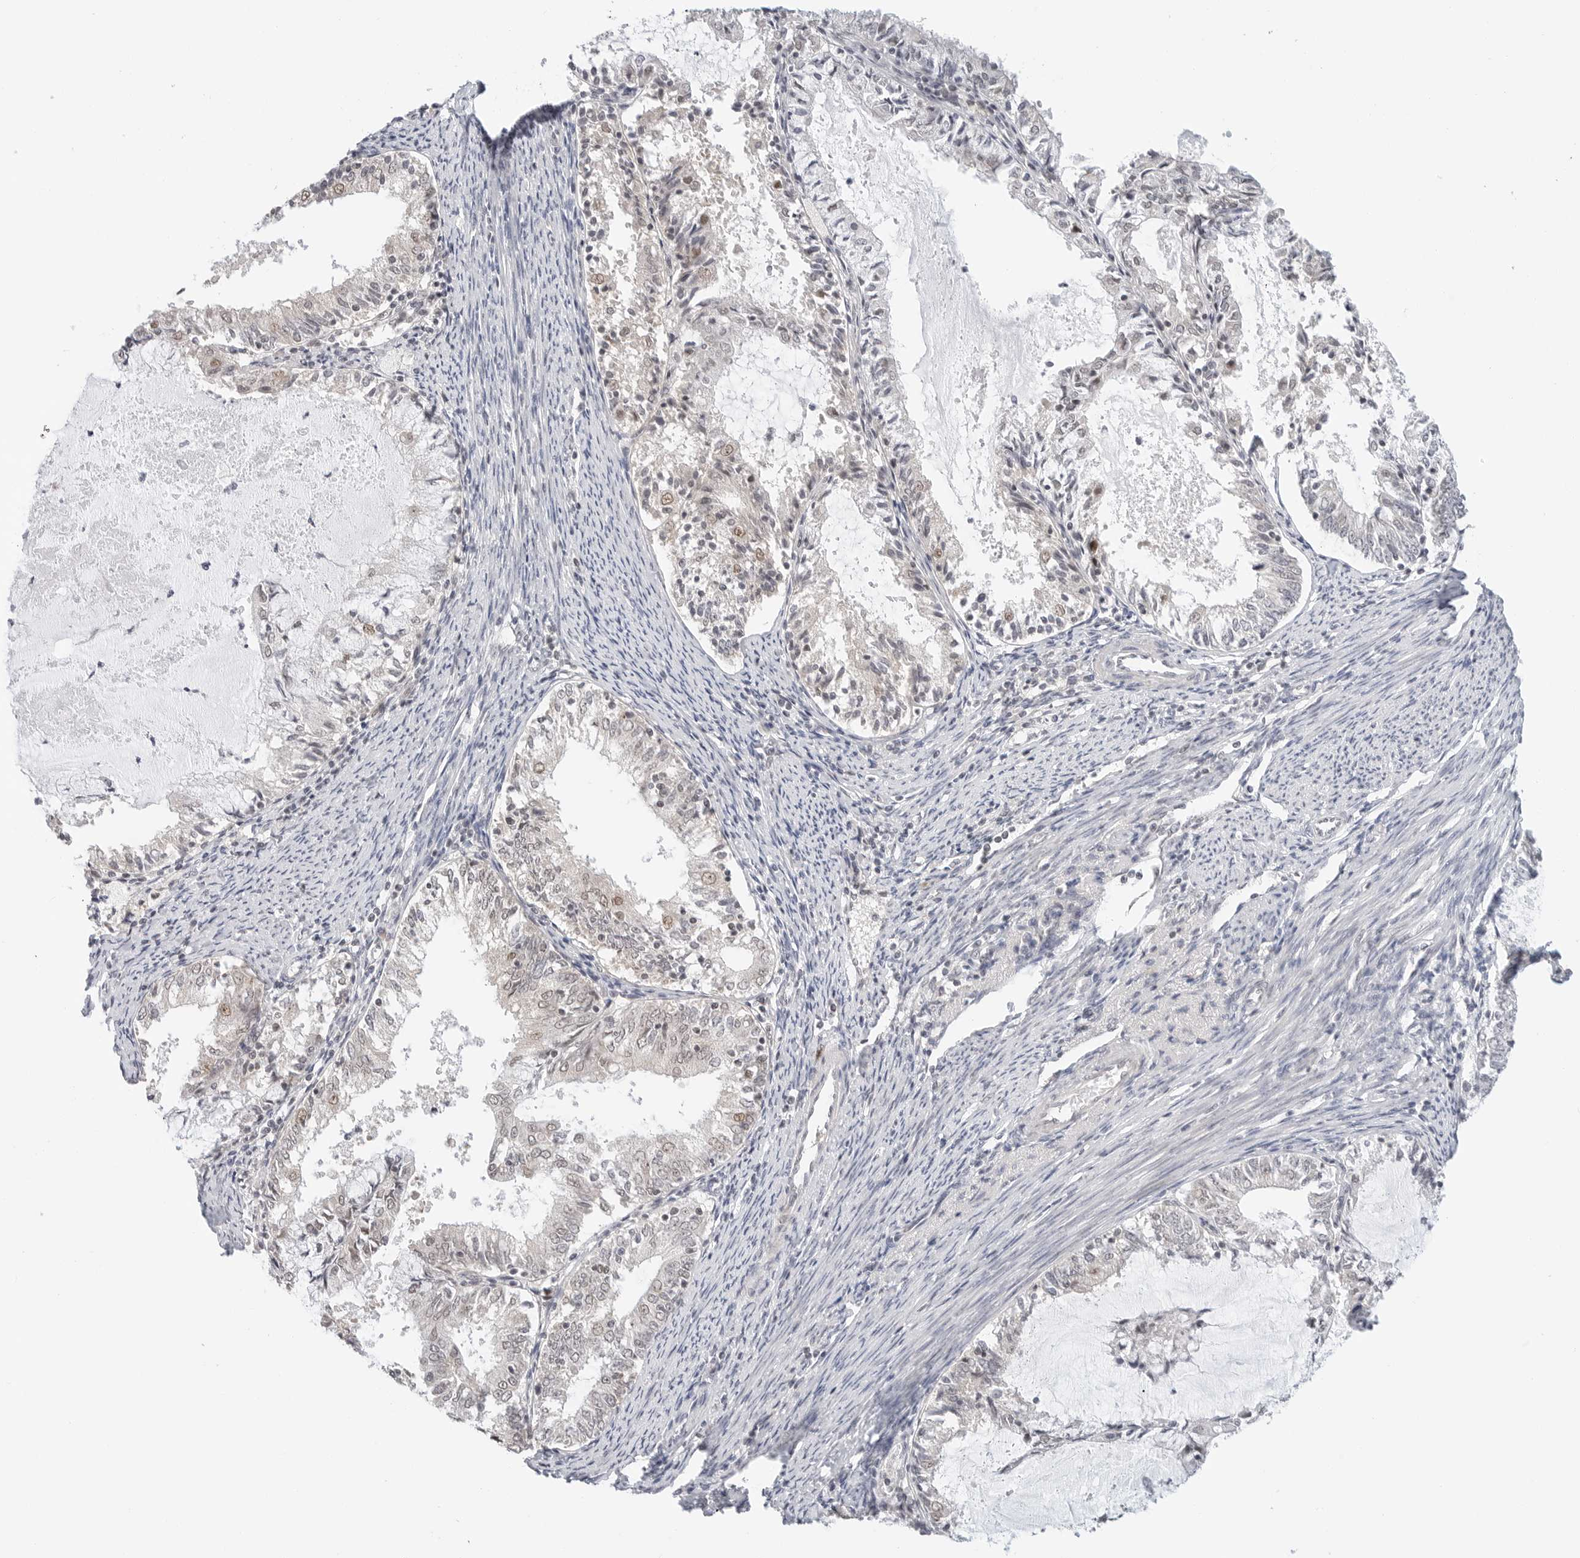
{"staining": {"intensity": "negative", "quantity": "none", "location": "none"}, "tissue": "endometrial cancer", "cell_type": "Tumor cells", "image_type": "cancer", "snomed": [{"axis": "morphology", "description": "Adenocarcinoma, NOS"}, {"axis": "topography", "description": "Endometrium"}], "caption": "Immunohistochemistry (IHC) image of neoplastic tissue: human endometrial adenocarcinoma stained with DAB shows no significant protein staining in tumor cells. (Brightfield microscopy of DAB immunohistochemistry at high magnification).", "gene": "TSEN2", "patient": {"sex": "female", "age": 57}}